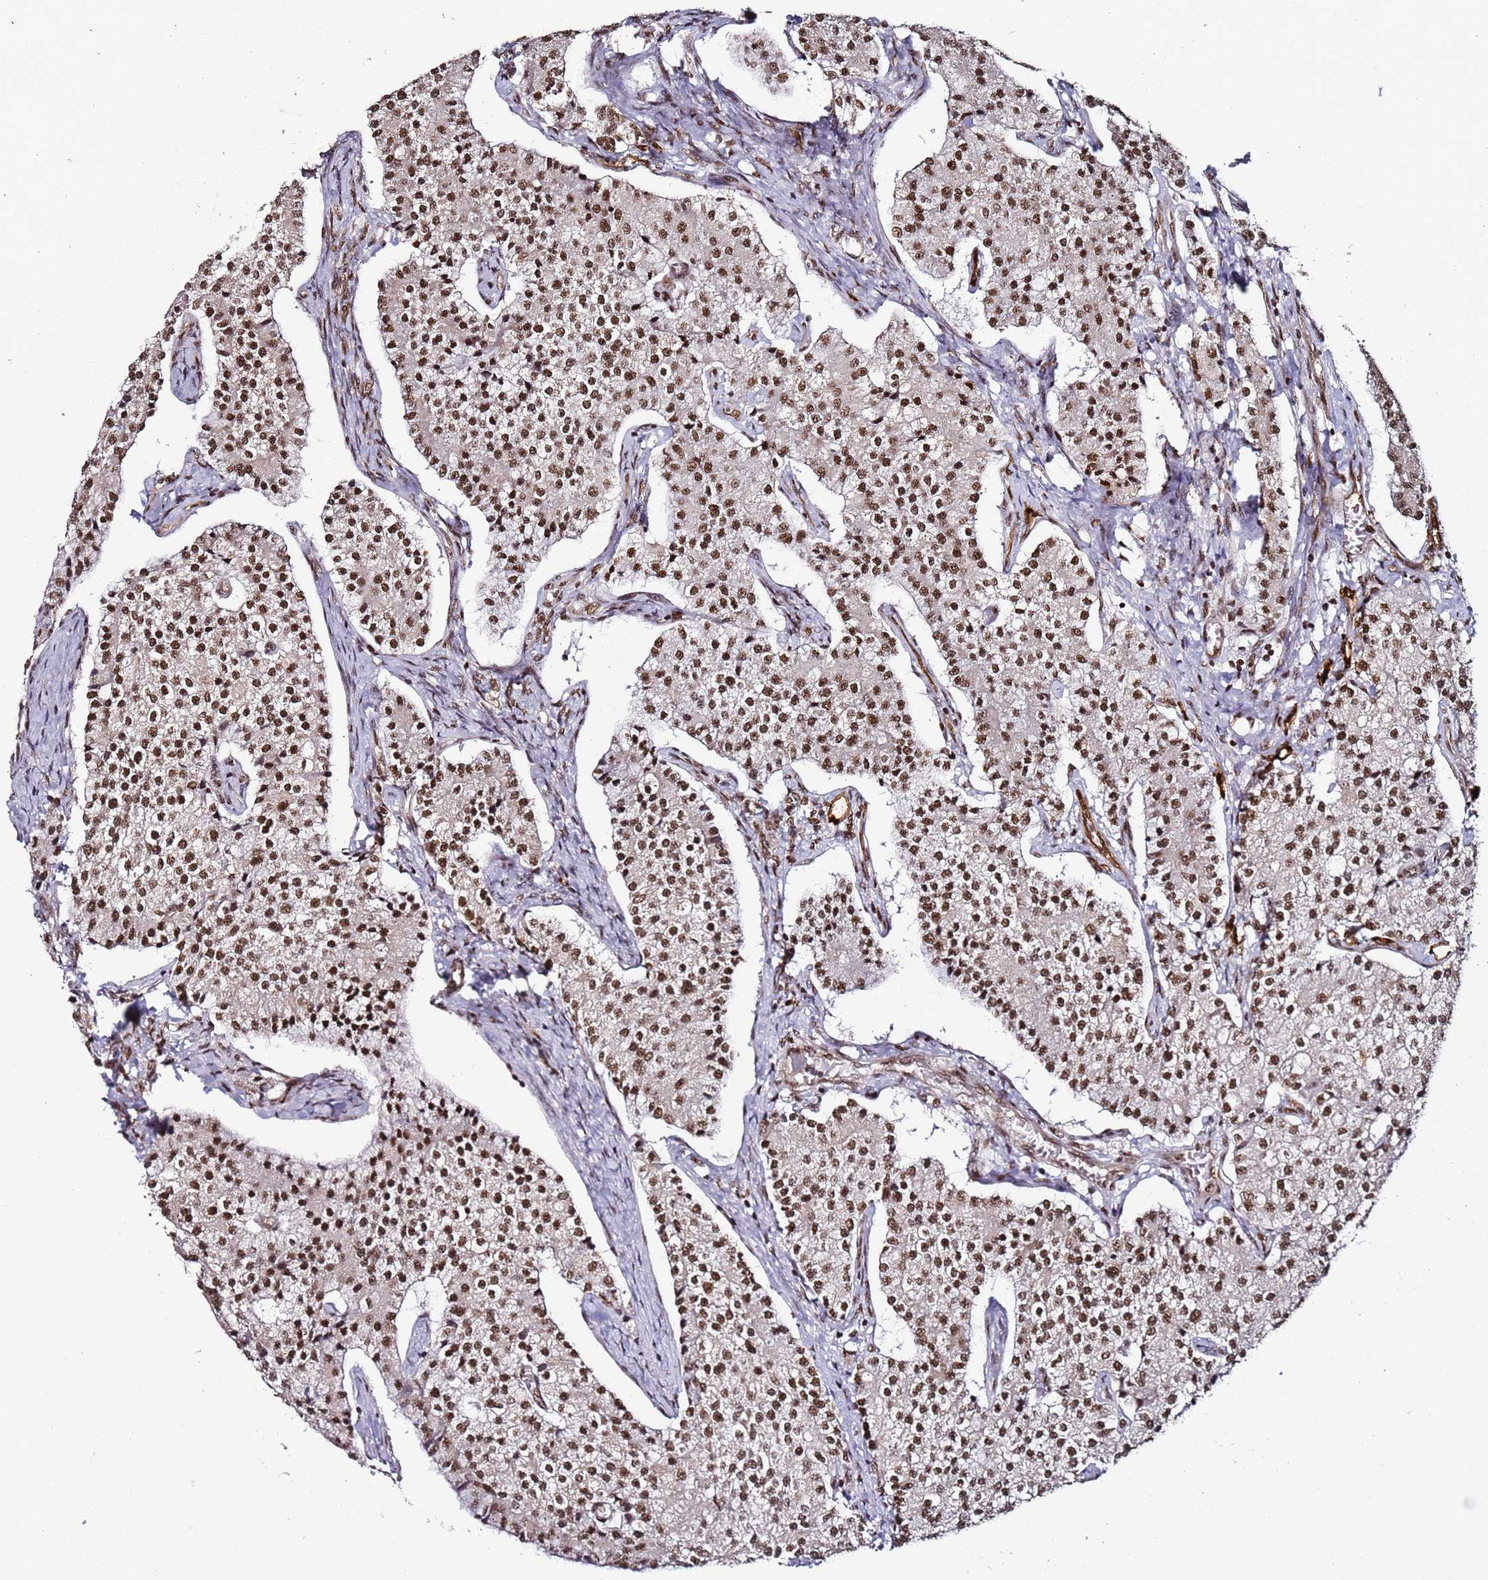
{"staining": {"intensity": "strong", "quantity": ">75%", "location": "nuclear"}, "tissue": "carcinoid", "cell_type": "Tumor cells", "image_type": "cancer", "snomed": [{"axis": "morphology", "description": "Carcinoid, malignant, NOS"}, {"axis": "topography", "description": "Colon"}], "caption": "Immunohistochemistry micrograph of human carcinoid (malignant) stained for a protein (brown), which displays high levels of strong nuclear positivity in about >75% of tumor cells.", "gene": "TP53AIP1", "patient": {"sex": "female", "age": 52}}